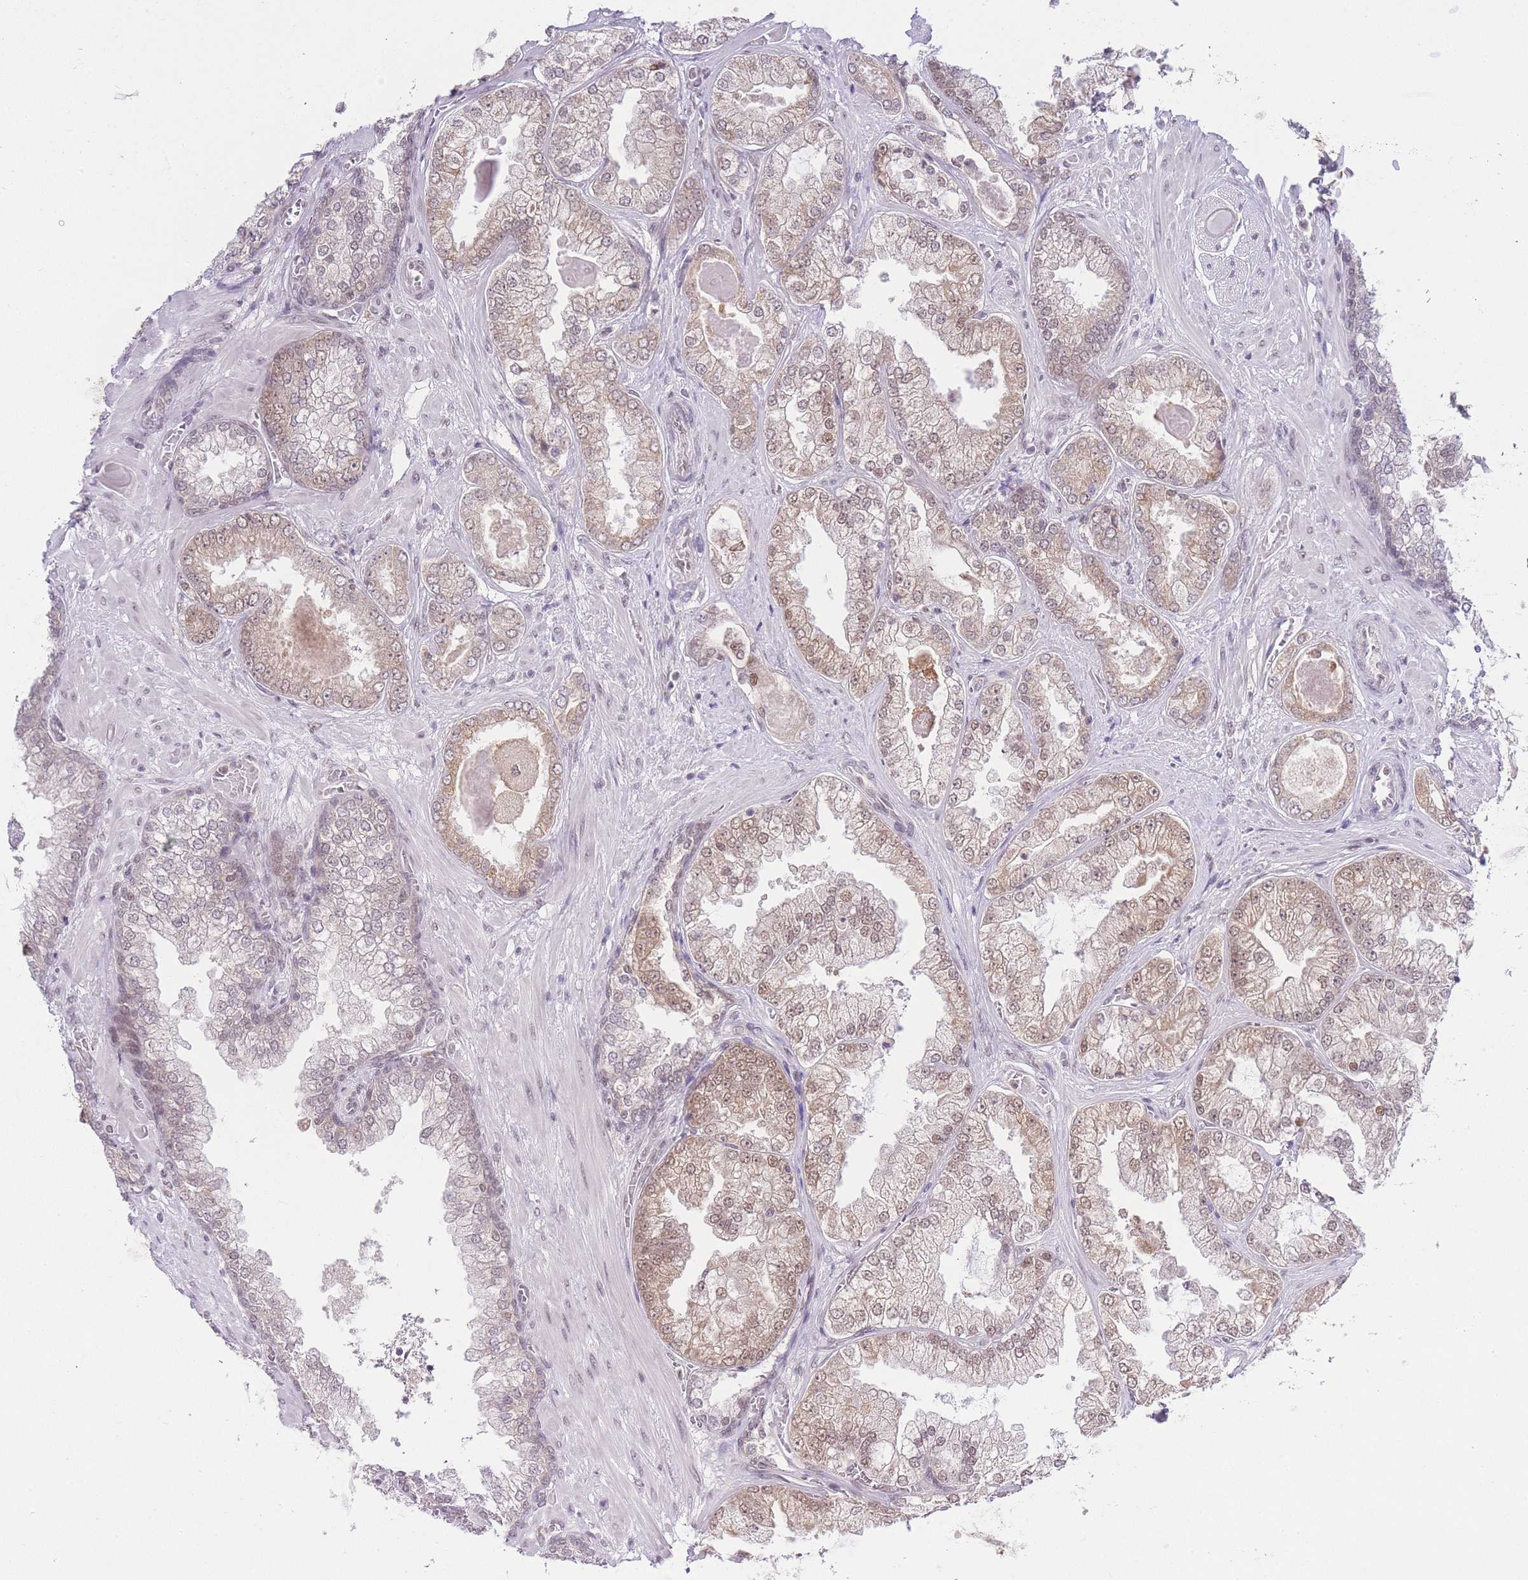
{"staining": {"intensity": "moderate", "quantity": "25%-75%", "location": "nuclear"}, "tissue": "prostate cancer", "cell_type": "Tumor cells", "image_type": "cancer", "snomed": [{"axis": "morphology", "description": "Adenocarcinoma, Low grade"}, {"axis": "topography", "description": "Prostate"}], "caption": "This is a histology image of immunohistochemistry staining of low-grade adenocarcinoma (prostate), which shows moderate expression in the nuclear of tumor cells.", "gene": "TMED3", "patient": {"sex": "male", "age": 57}}